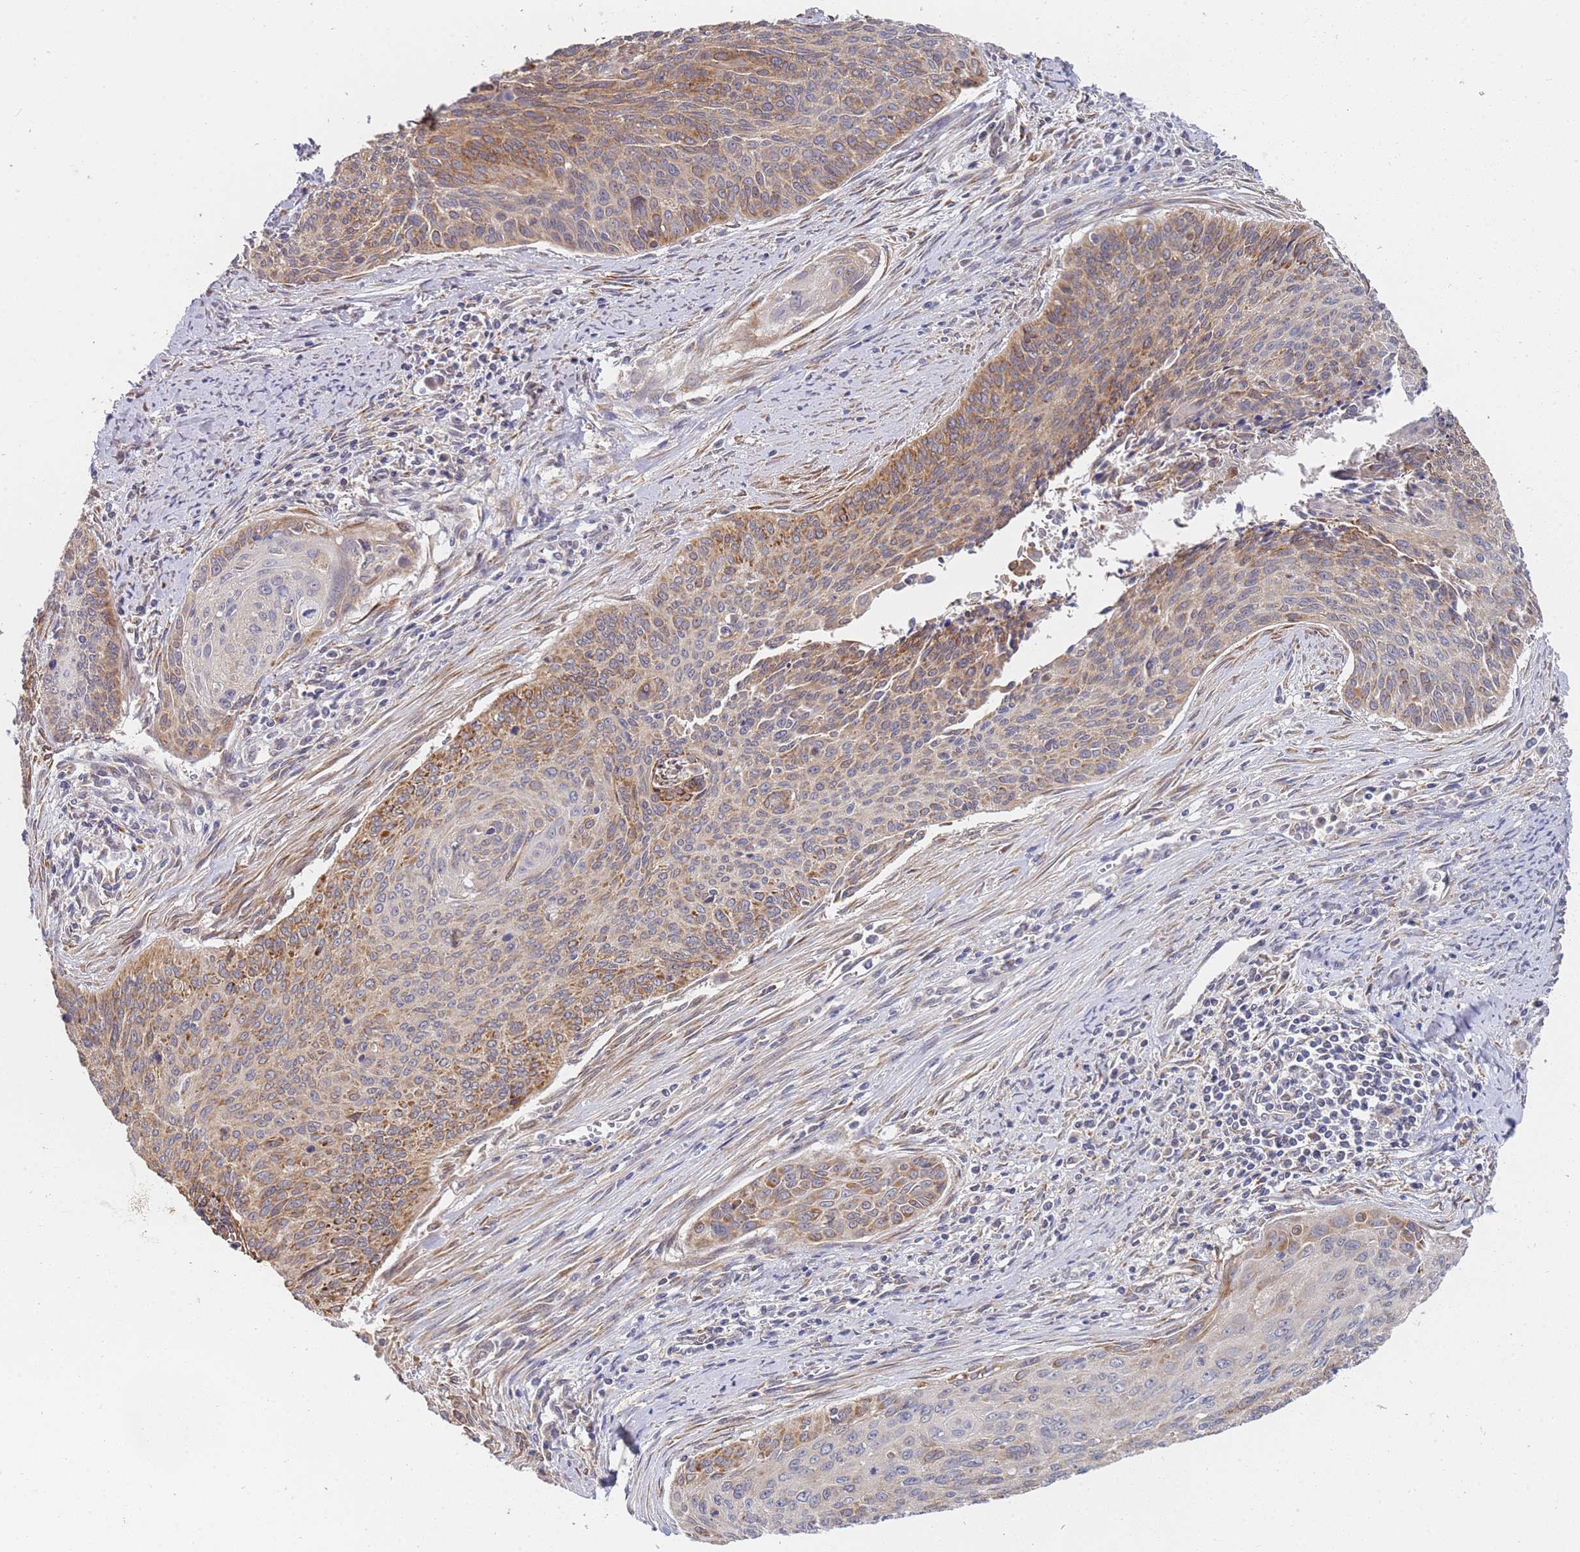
{"staining": {"intensity": "moderate", "quantity": "25%-75%", "location": "cytoplasmic/membranous"}, "tissue": "cervical cancer", "cell_type": "Tumor cells", "image_type": "cancer", "snomed": [{"axis": "morphology", "description": "Squamous cell carcinoma, NOS"}, {"axis": "topography", "description": "Cervix"}], "caption": "Immunohistochemical staining of cervical cancer (squamous cell carcinoma) displays medium levels of moderate cytoplasmic/membranous expression in about 25%-75% of tumor cells.", "gene": "VRK2", "patient": {"sex": "female", "age": 55}}